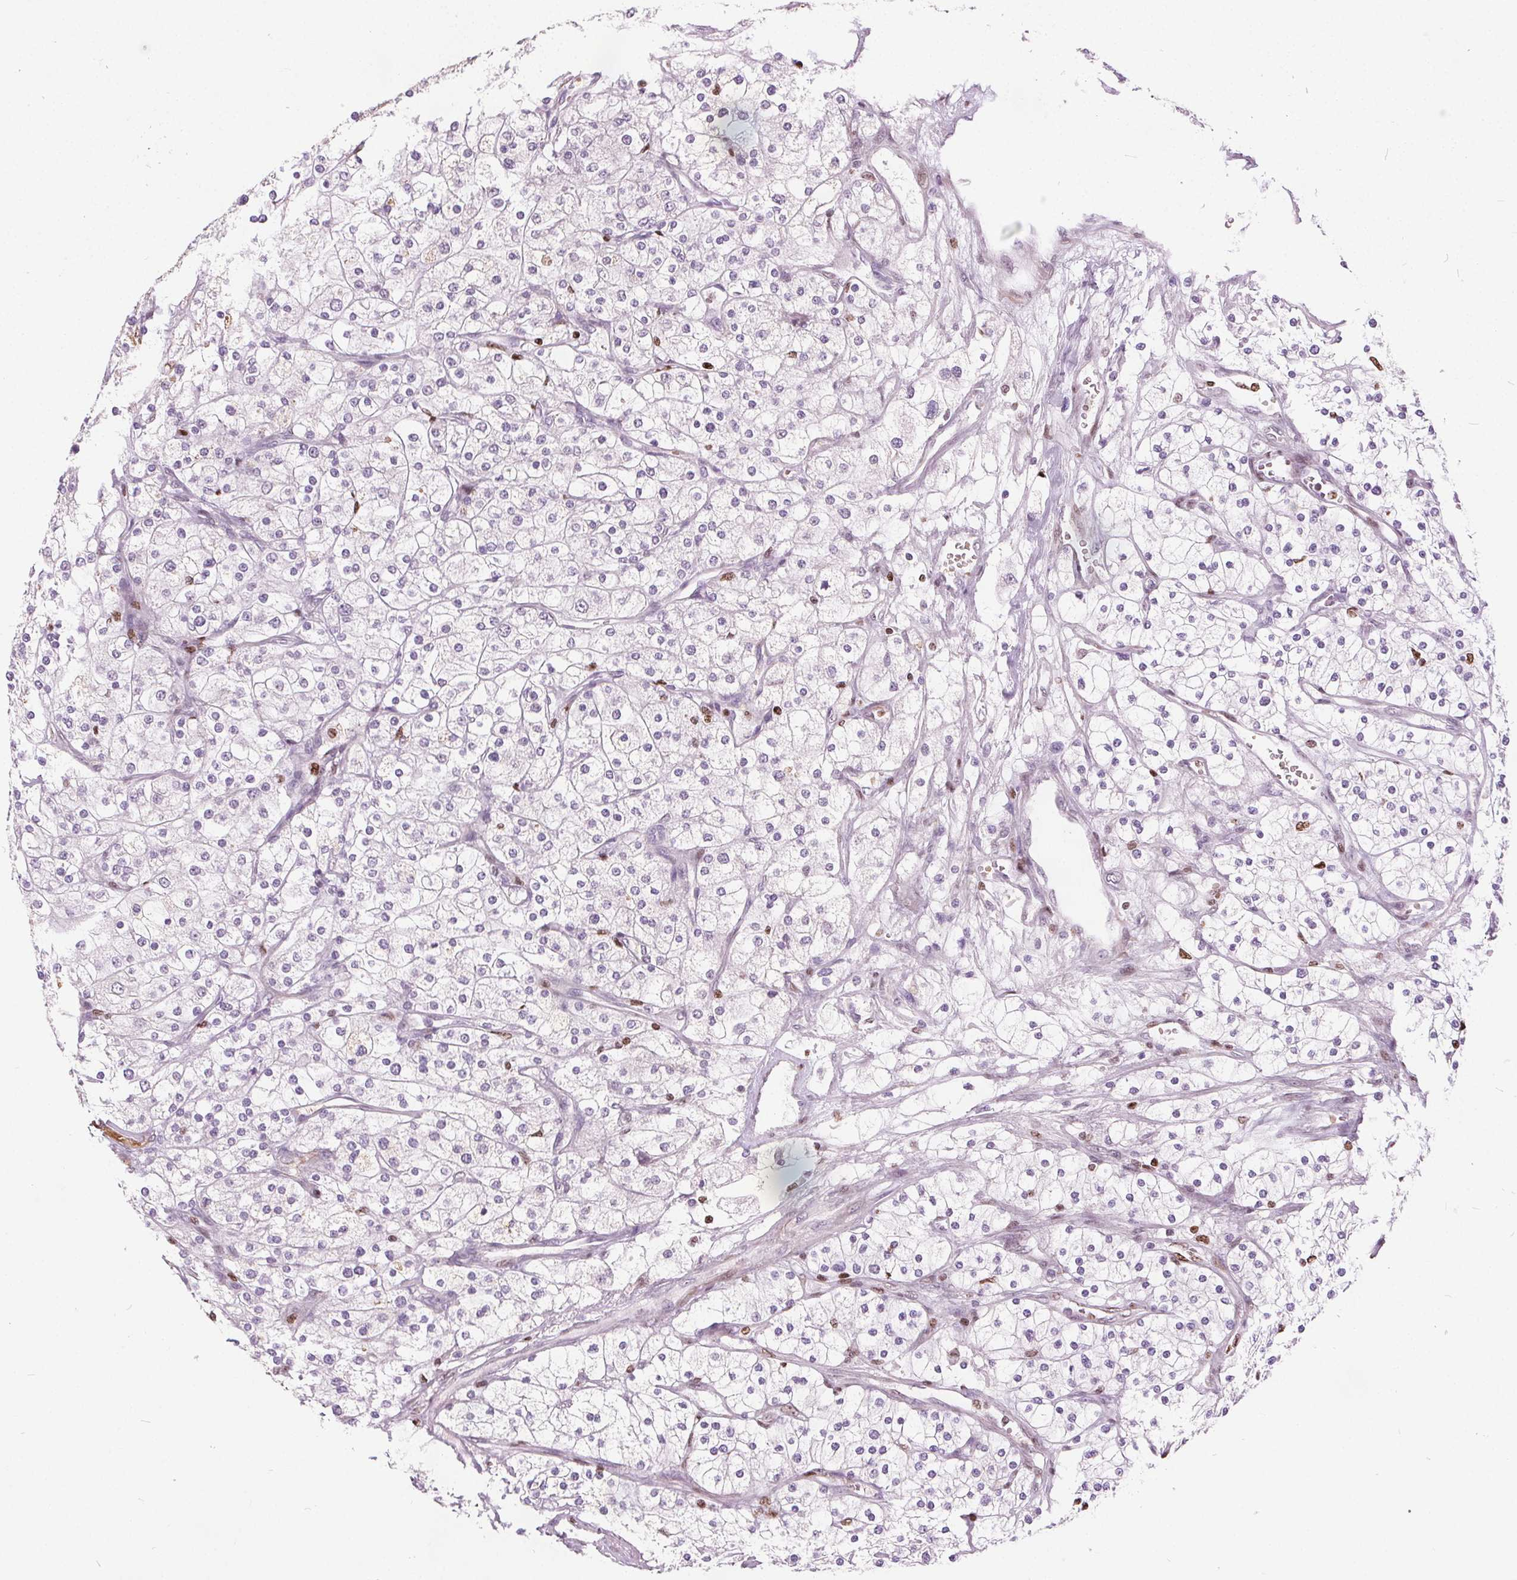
{"staining": {"intensity": "negative", "quantity": "none", "location": "none"}, "tissue": "renal cancer", "cell_type": "Tumor cells", "image_type": "cancer", "snomed": [{"axis": "morphology", "description": "Adenocarcinoma, NOS"}, {"axis": "topography", "description": "Kidney"}], "caption": "An image of renal cancer (adenocarcinoma) stained for a protein demonstrates no brown staining in tumor cells.", "gene": "ISLR2", "patient": {"sex": "male", "age": 80}}